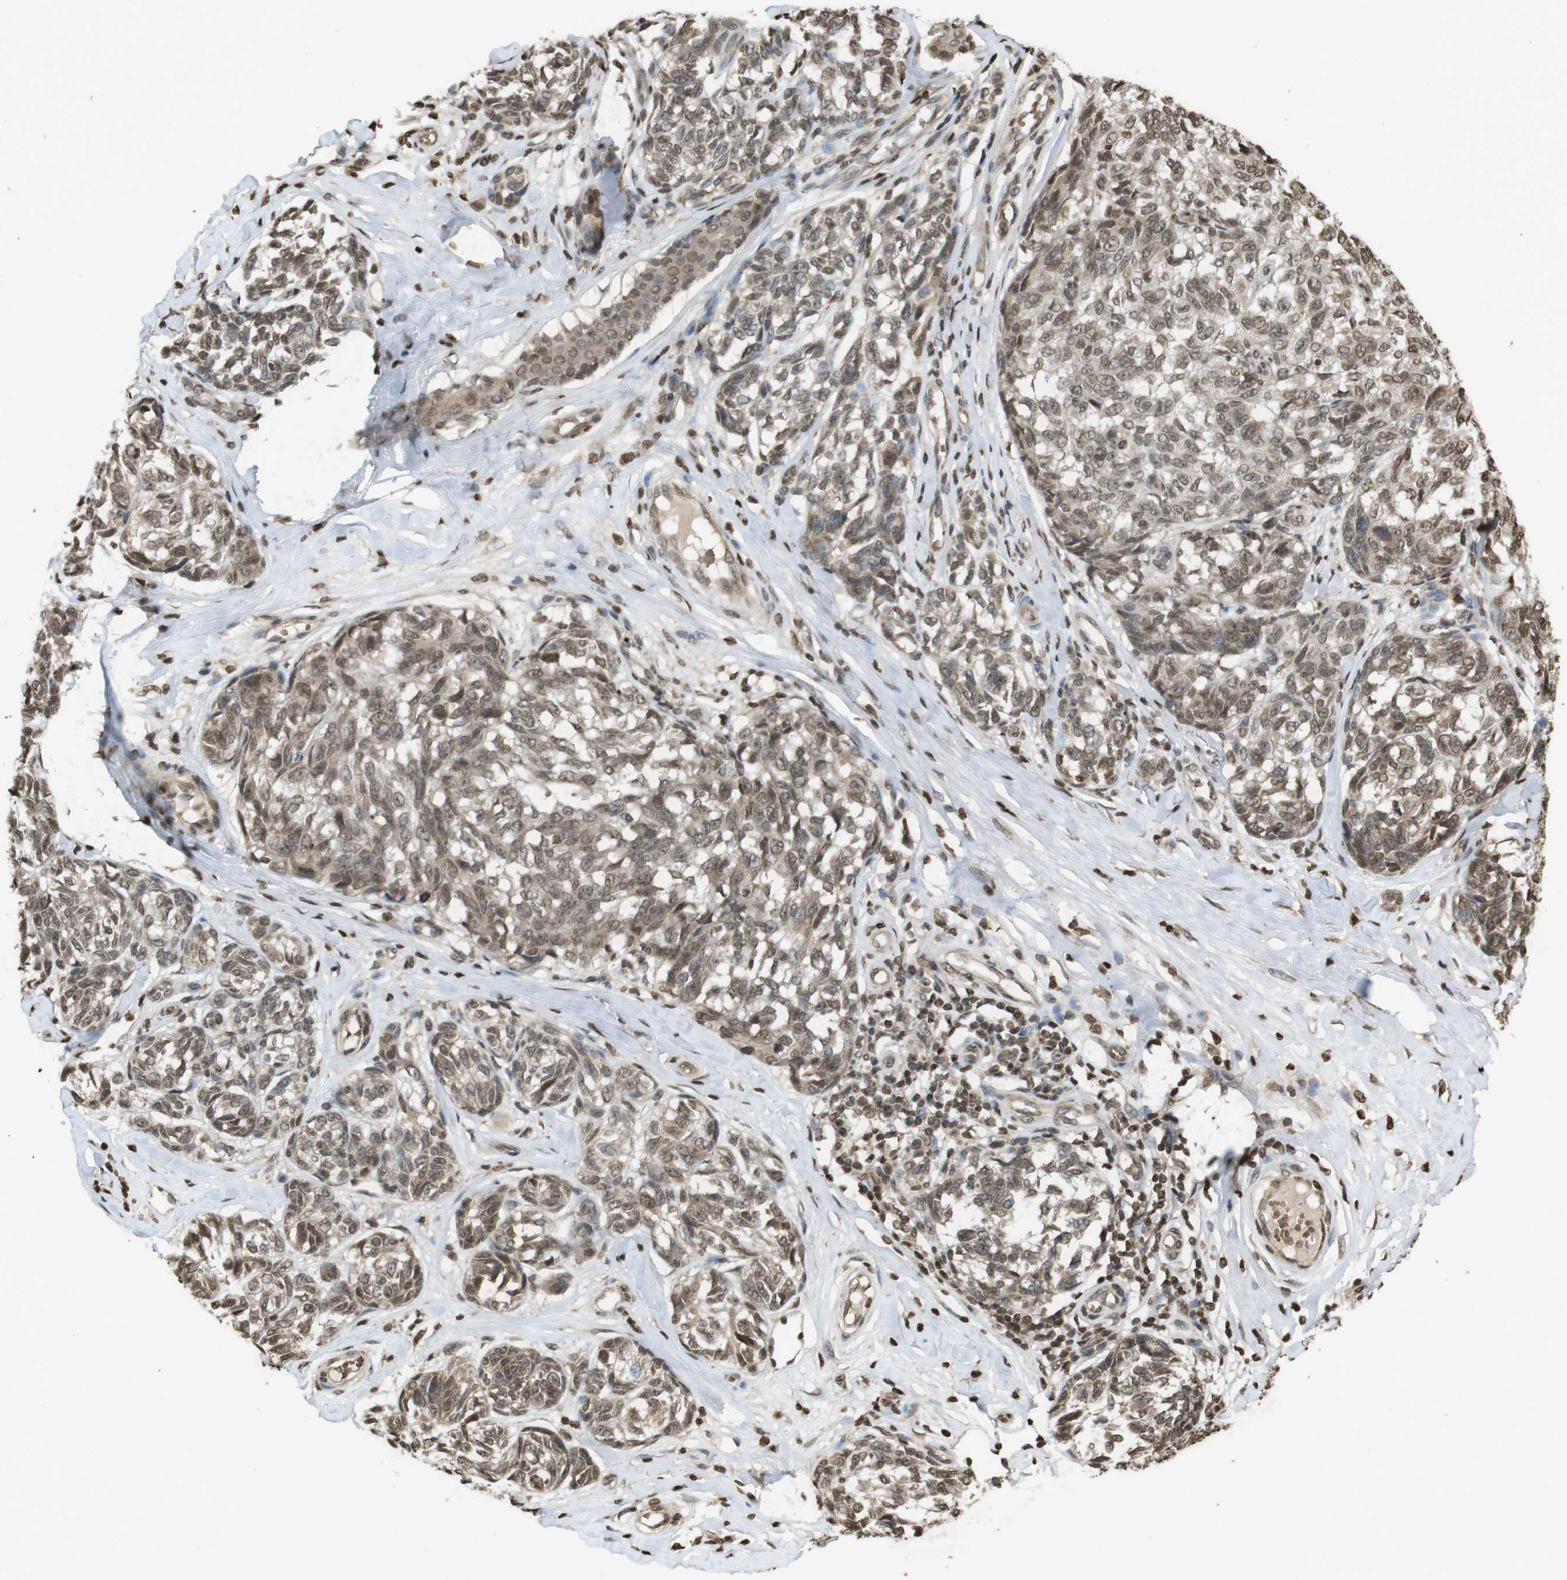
{"staining": {"intensity": "weak", "quantity": ">75%", "location": "cytoplasmic/membranous,nuclear"}, "tissue": "melanoma", "cell_type": "Tumor cells", "image_type": "cancer", "snomed": [{"axis": "morphology", "description": "Malignant melanoma, NOS"}, {"axis": "topography", "description": "Skin"}], "caption": "Immunohistochemical staining of human malignant melanoma exhibits weak cytoplasmic/membranous and nuclear protein expression in about >75% of tumor cells.", "gene": "ORC4", "patient": {"sex": "female", "age": 64}}